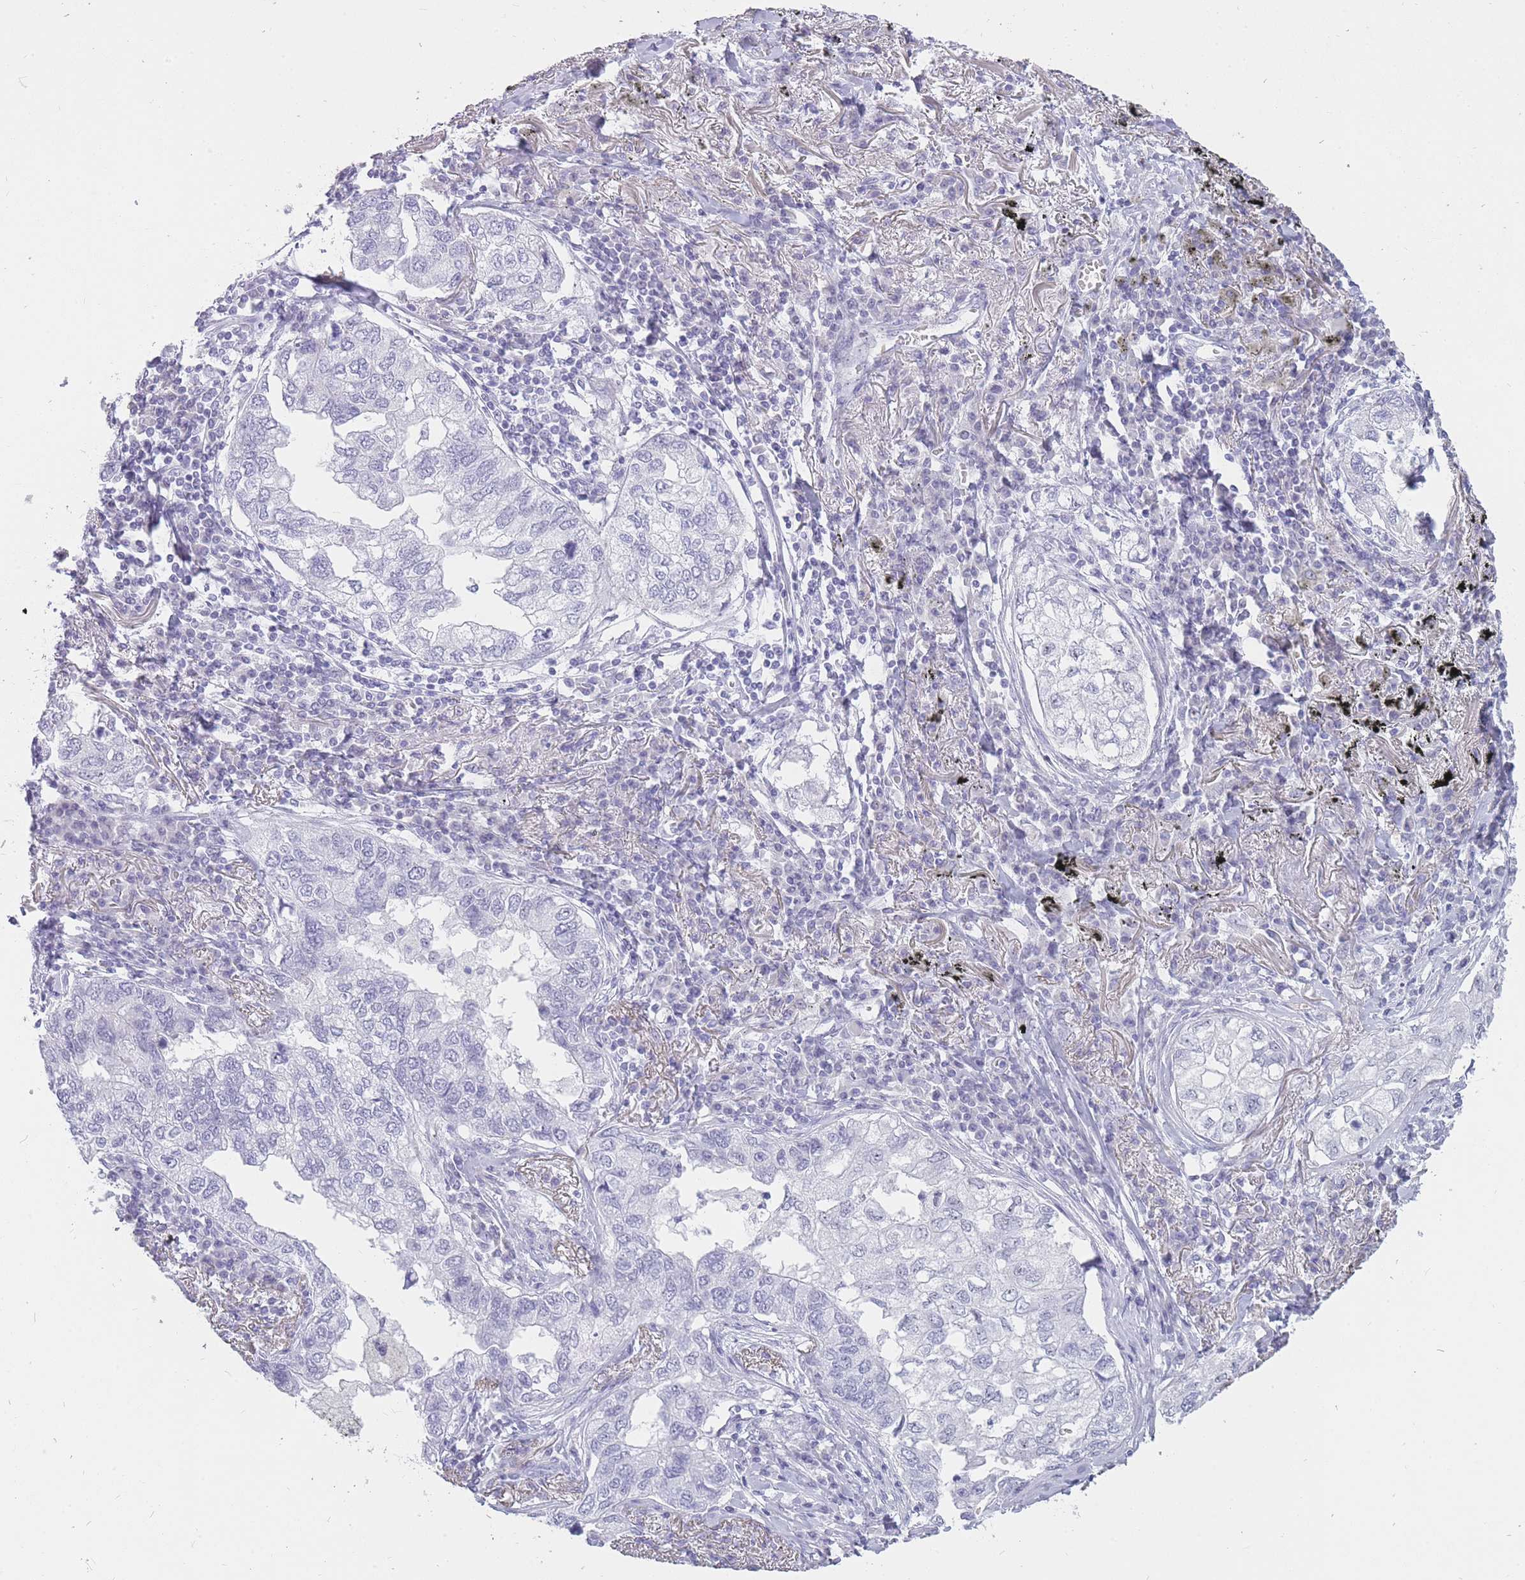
{"staining": {"intensity": "negative", "quantity": "none", "location": "none"}, "tissue": "lung cancer", "cell_type": "Tumor cells", "image_type": "cancer", "snomed": [{"axis": "morphology", "description": "Adenocarcinoma, NOS"}, {"axis": "topography", "description": "Lung"}], "caption": "Immunohistochemistry (IHC) histopathology image of neoplastic tissue: human lung cancer stained with DAB exhibits no significant protein staining in tumor cells.", "gene": "INS", "patient": {"sex": "male", "age": 65}}